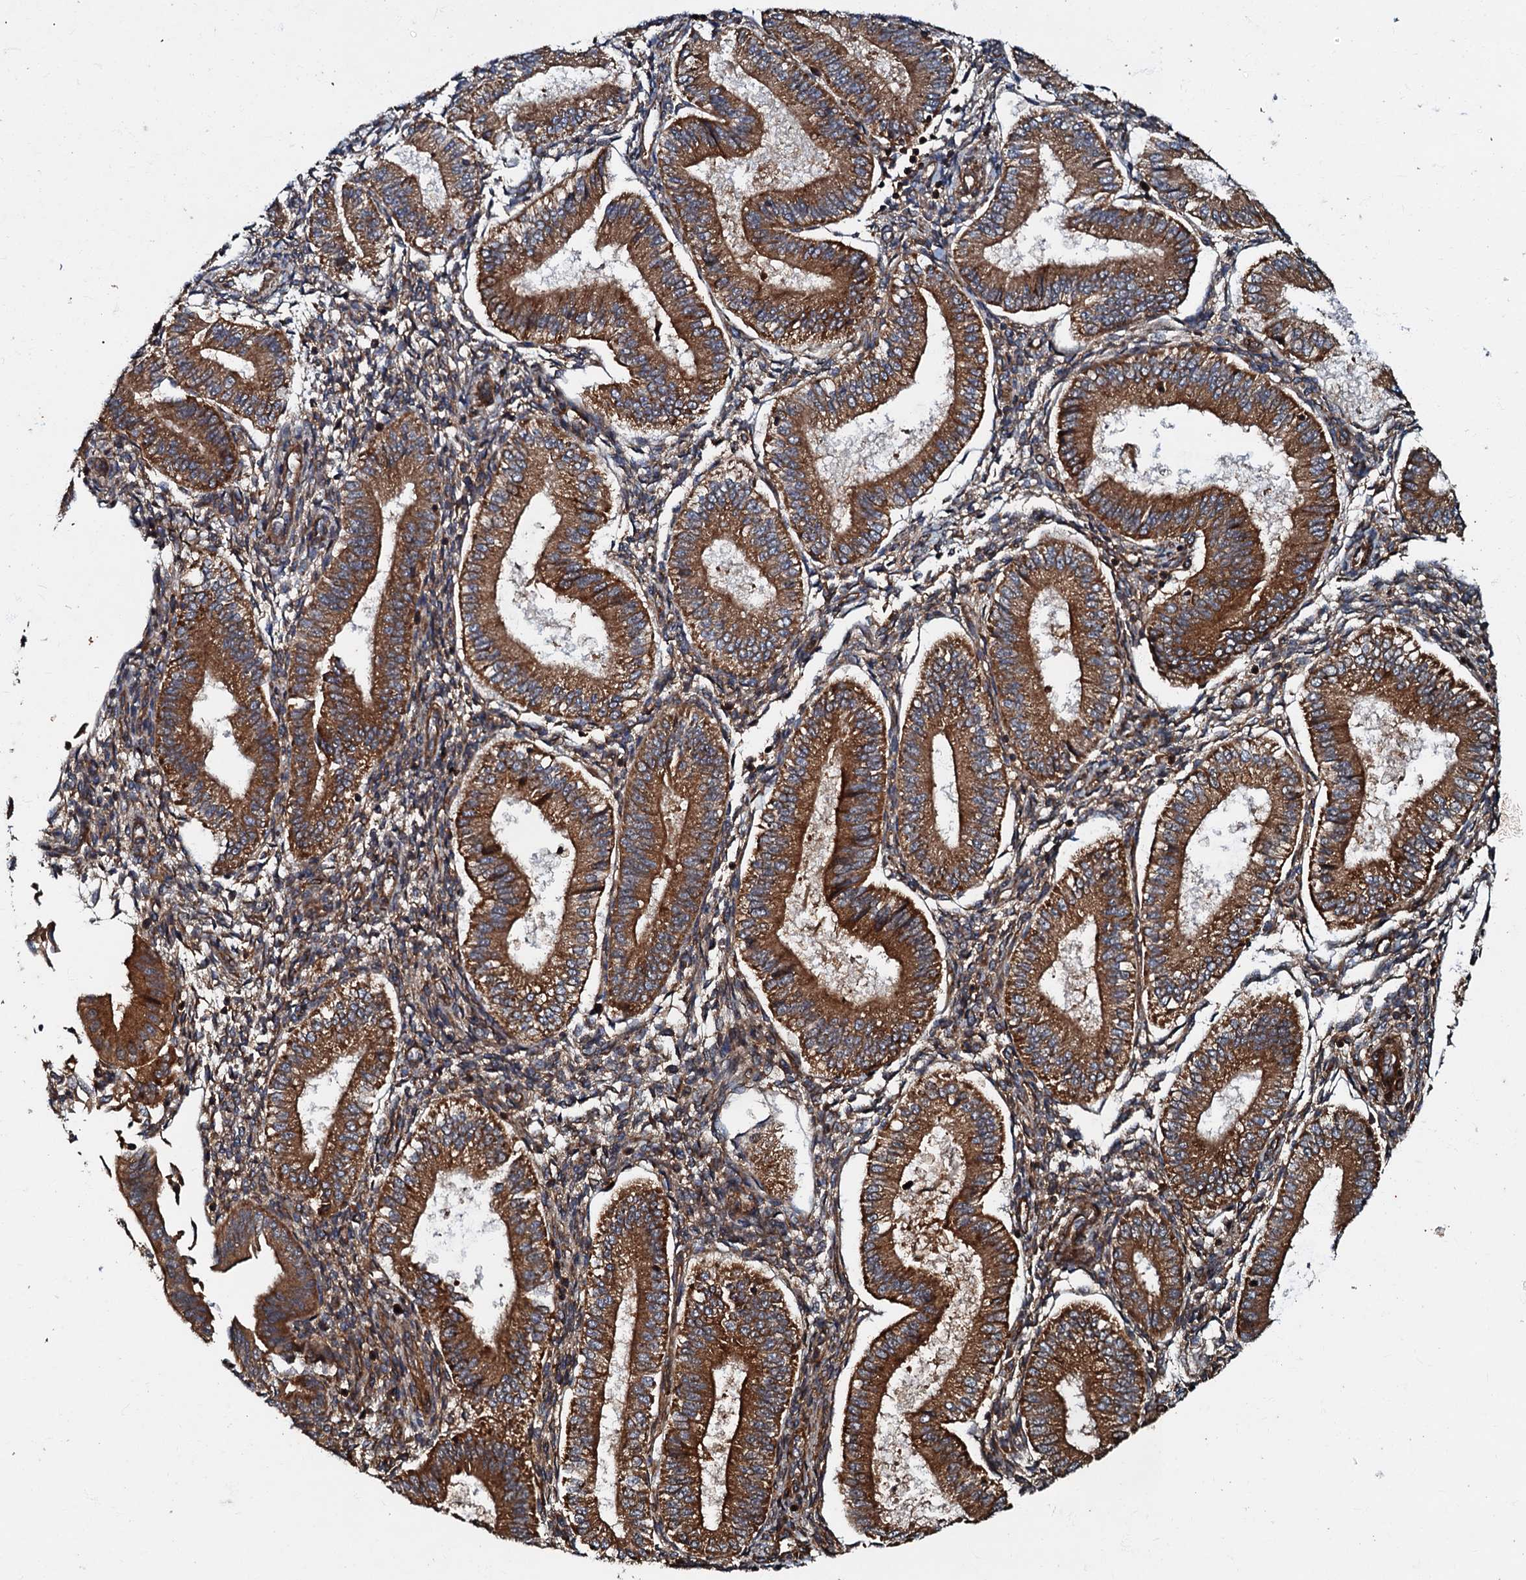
{"staining": {"intensity": "strong", "quantity": "25%-75%", "location": "cytoplasmic/membranous"}, "tissue": "endometrium", "cell_type": "Cells in endometrial stroma", "image_type": "normal", "snomed": [{"axis": "morphology", "description": "Normal tissue, NOS"}, {"axis": "topography", "description": "Endometrium"}], "caption": "This histopathology image demonstrates immunohistochemistry (IHC) staining of unremarkable human endometrium, with high strong cytoplasmic/membranous positivity in approximately 25%-75% of cells in endometrial stroma.", "gene": "BLOC1S6", "patient": {"sex": "female", "age": 39}}